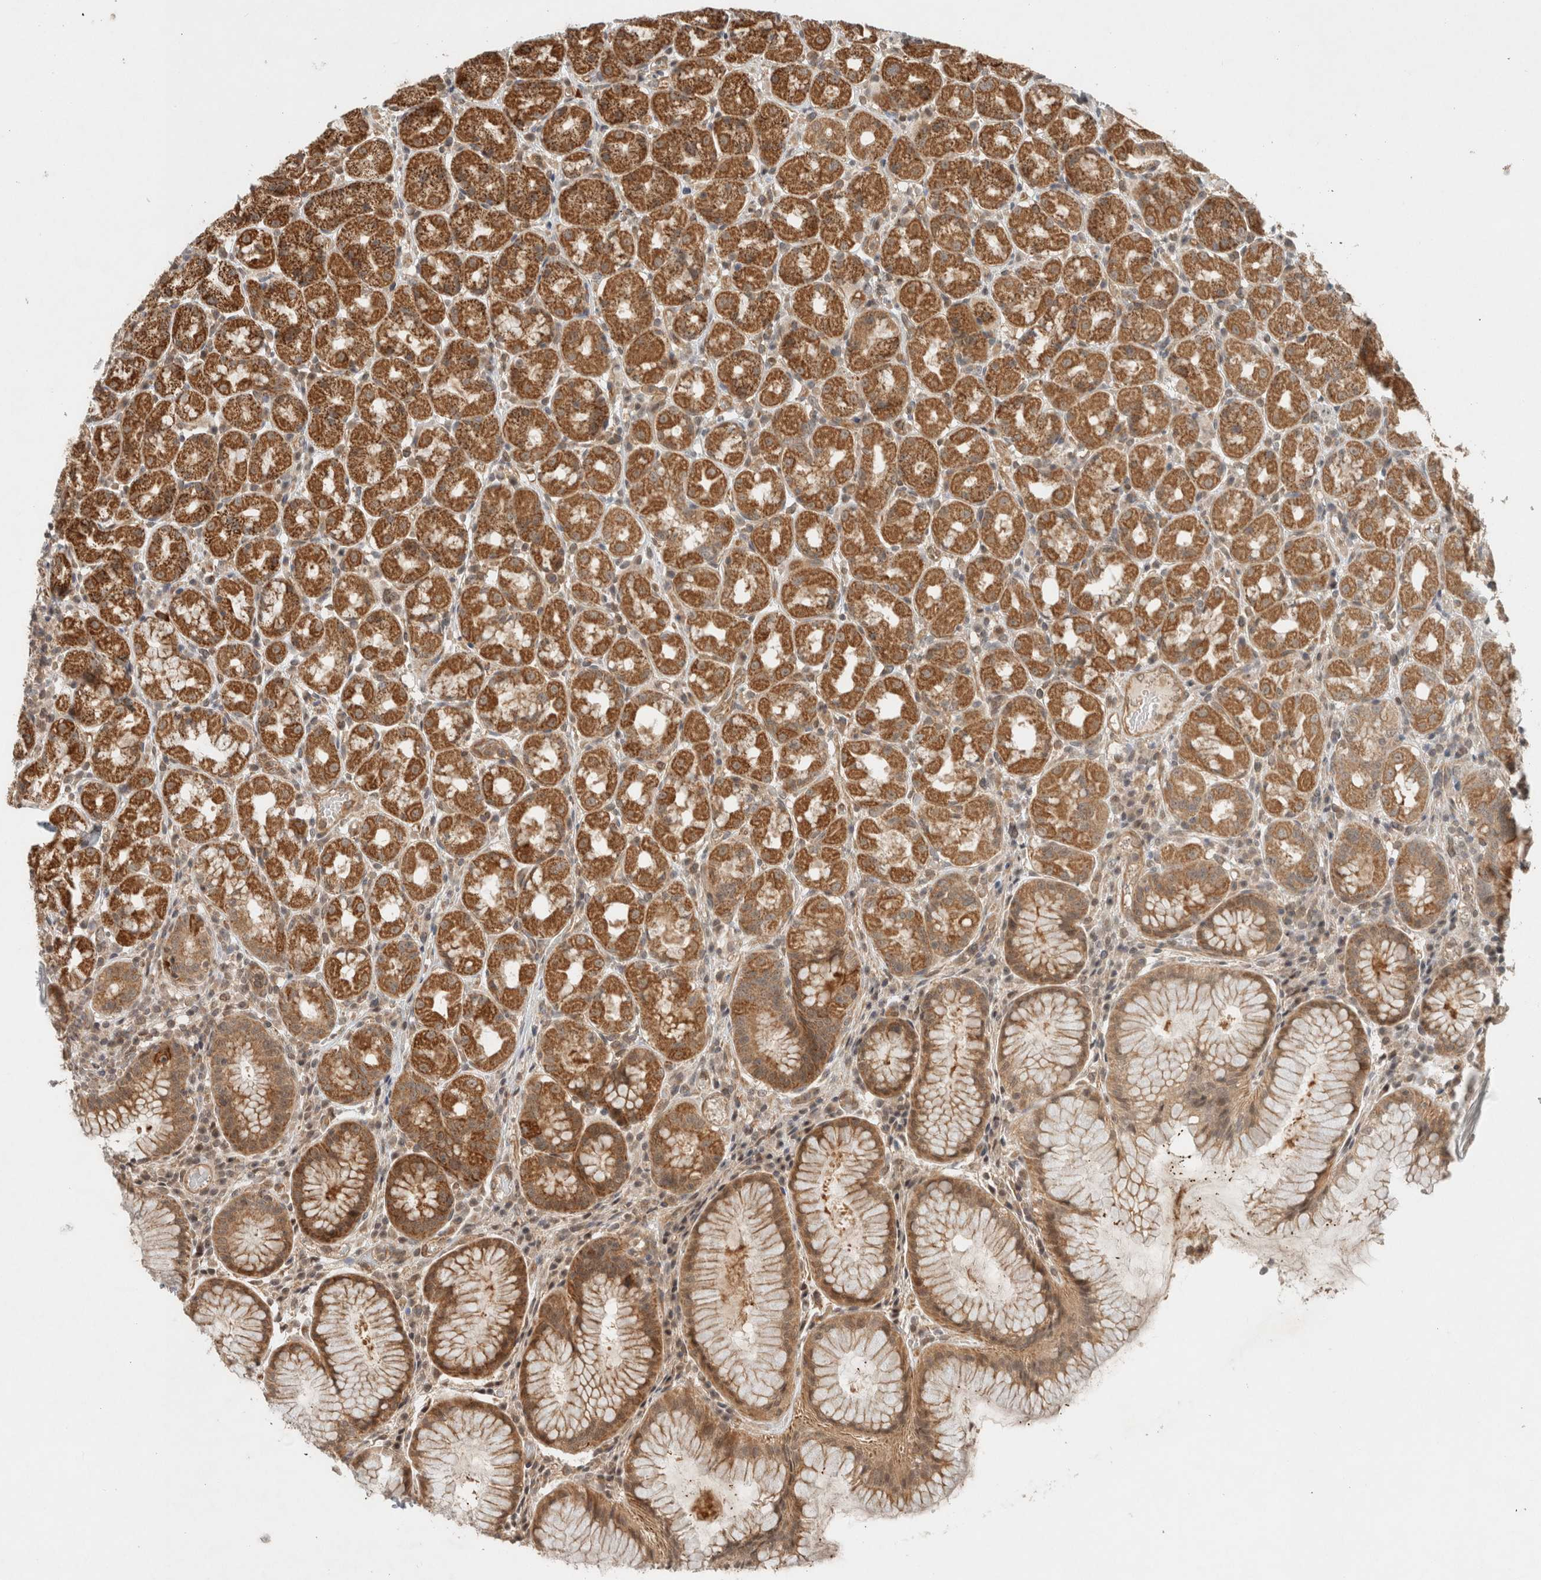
{"staining": {"intensity": "moderate", "quantity": ">75%", "location": "cytoplasmic/membranous"}, "tissue": "stomach", "cell_type": "Glandular cells", "image_type": "normal", "snomed": [{"axis": "morphology", "description": "Normal tissue, NOS"}, {"axis": "topography", "description": "Stomach, lower"}], "caption": "IHC photomicrograph of normal stomach stained for a protein (brown), which reveals medium levels of moderate cytoplasmic/membranous staining in about >75% of glandular cells.", "gene": "CAAP1", "patient": {"sex": "female", "age": 56}}